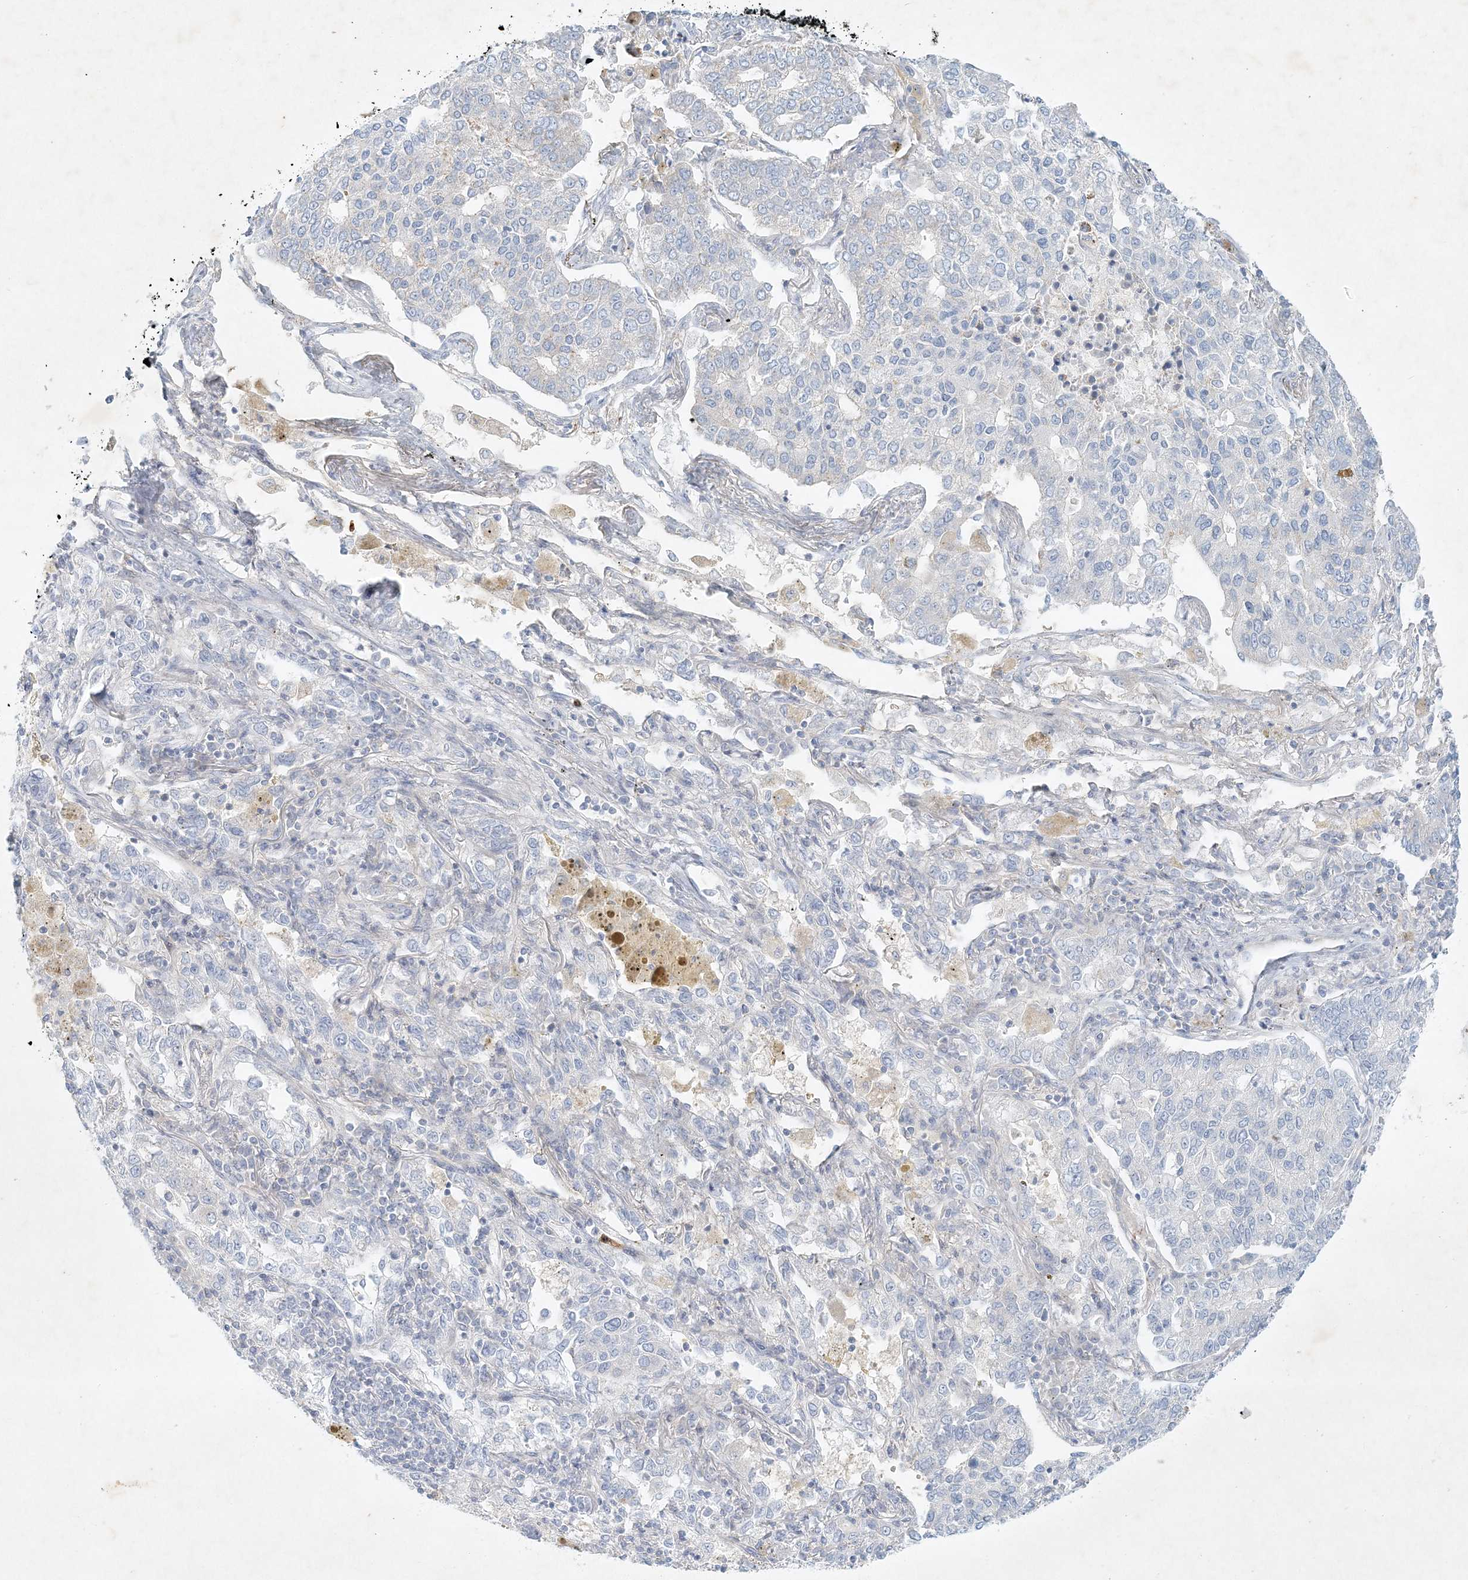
{"staining": {"intensity": "negative", "quantity": "none", "location": "none"}, "tissue": "lung cancer", "cell_type": "Tumor cells", "image_type": "cancer", "snomed": [{"axis": "morphology", "description": "Adenocarcinoma, NOS"}, {"axis": "topography", "description": "Lung"}], "caption": "Immunohistochemistry (IHC) micrograph of neoplastic tissue: adenocarcinoma (lung) stained with DAB reveals no significant protein expression in tumor cells.", "gene": "STK11IP", "patient": {"sex": "male", "age": 49}}